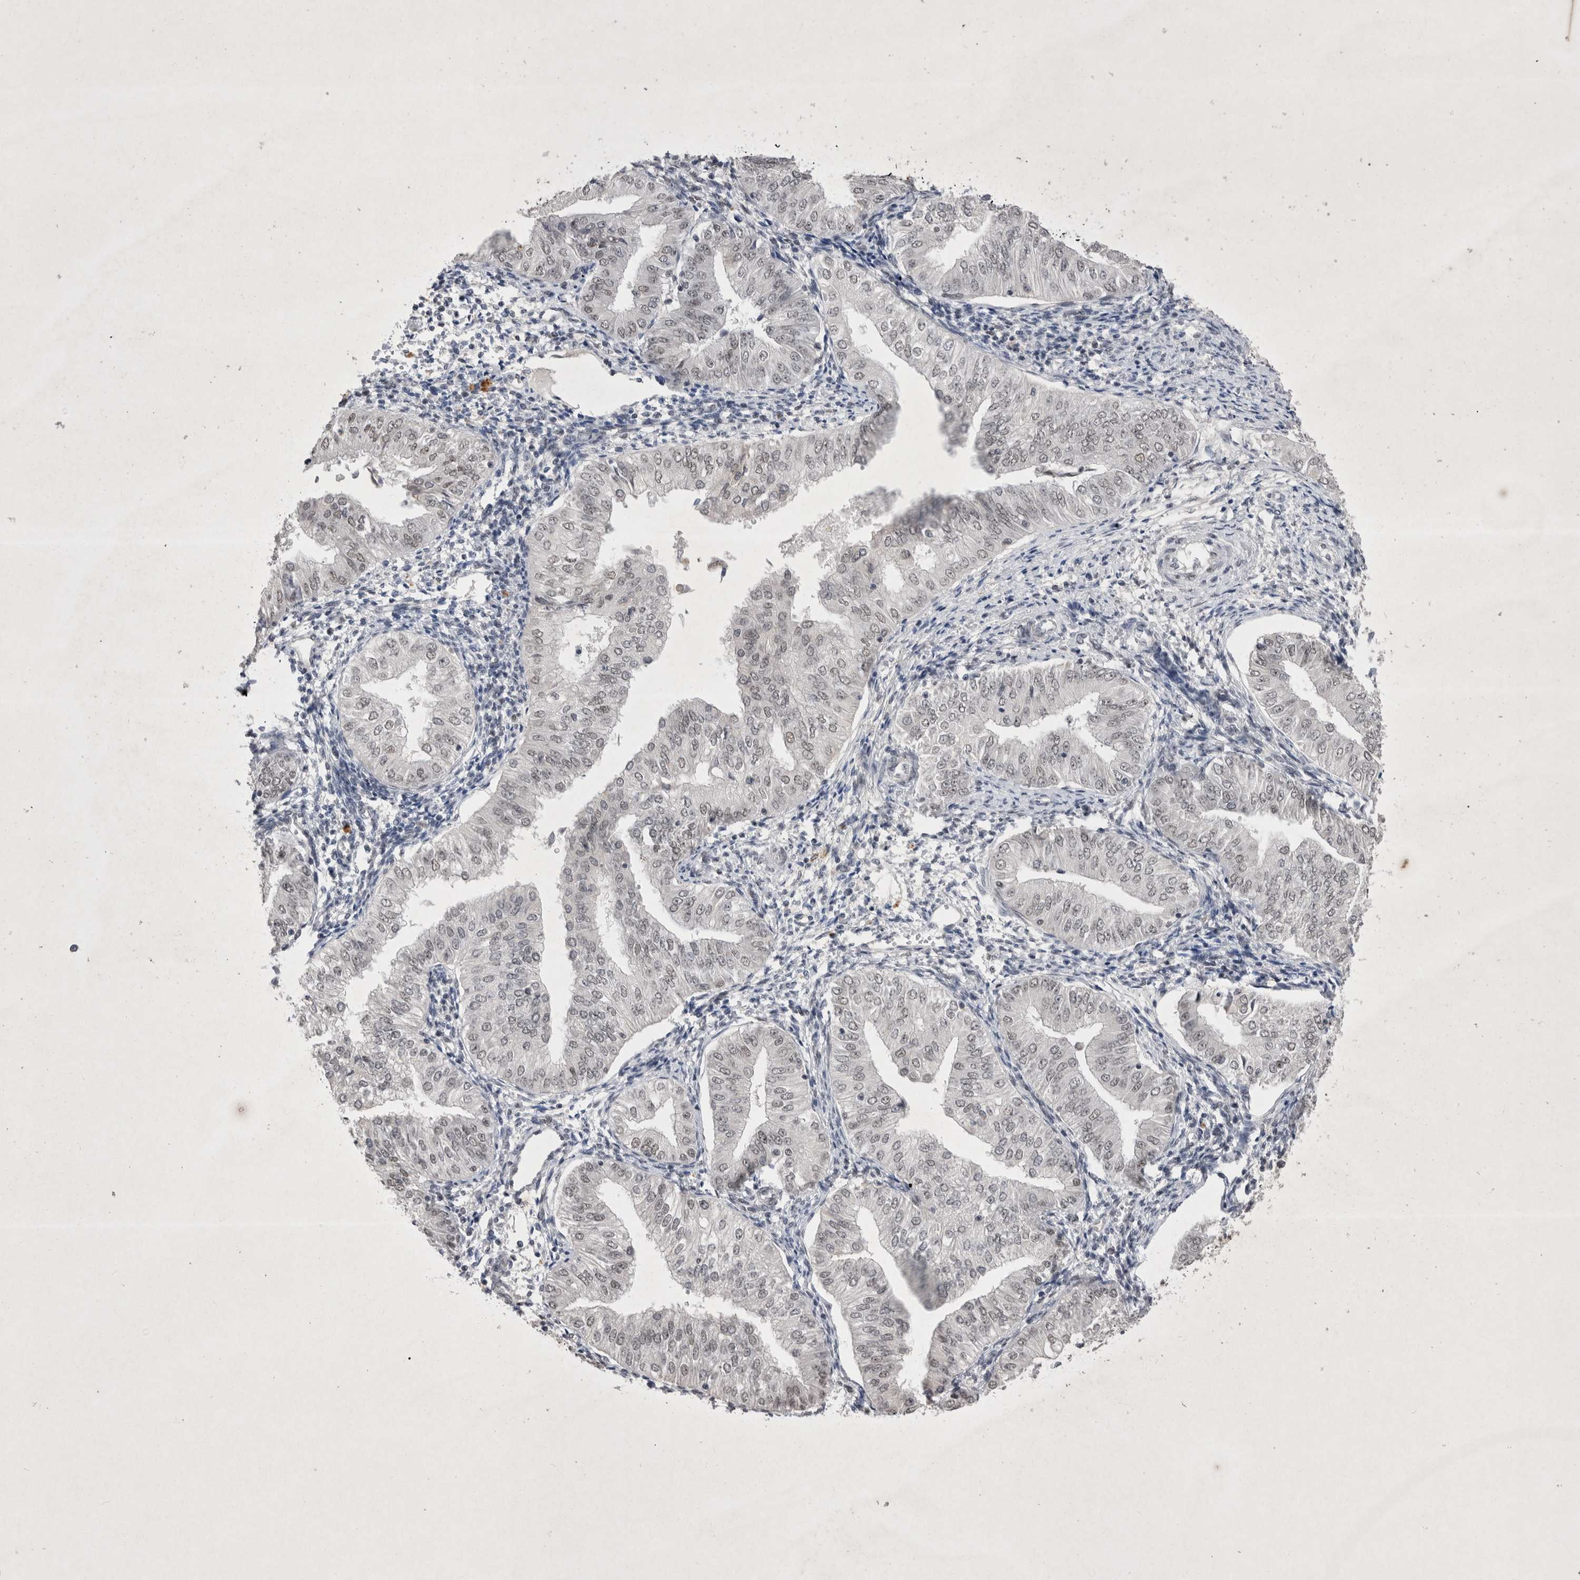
{"staining": {"intensity": "negative", "quantity": "none", "location": "none"}, "tissue": "endometrial cancer", "cell_type": "Tumor cells", "image_type": "cancer", "snomed": [{"axis": "morphology", "description": "Normal tissue, NOS"}, {"axis": "morphology", "description": "Adenocarcinoma, NOS"}, {"axis": "topography", "description": "Endometrium"}], "caption": "The immunohistochemistry image has no significant staining in tumor cells of endometrial adenocarcinoma tissue.", "gene": "RBM6", "patient": {"sex": "female", "age": 53}}